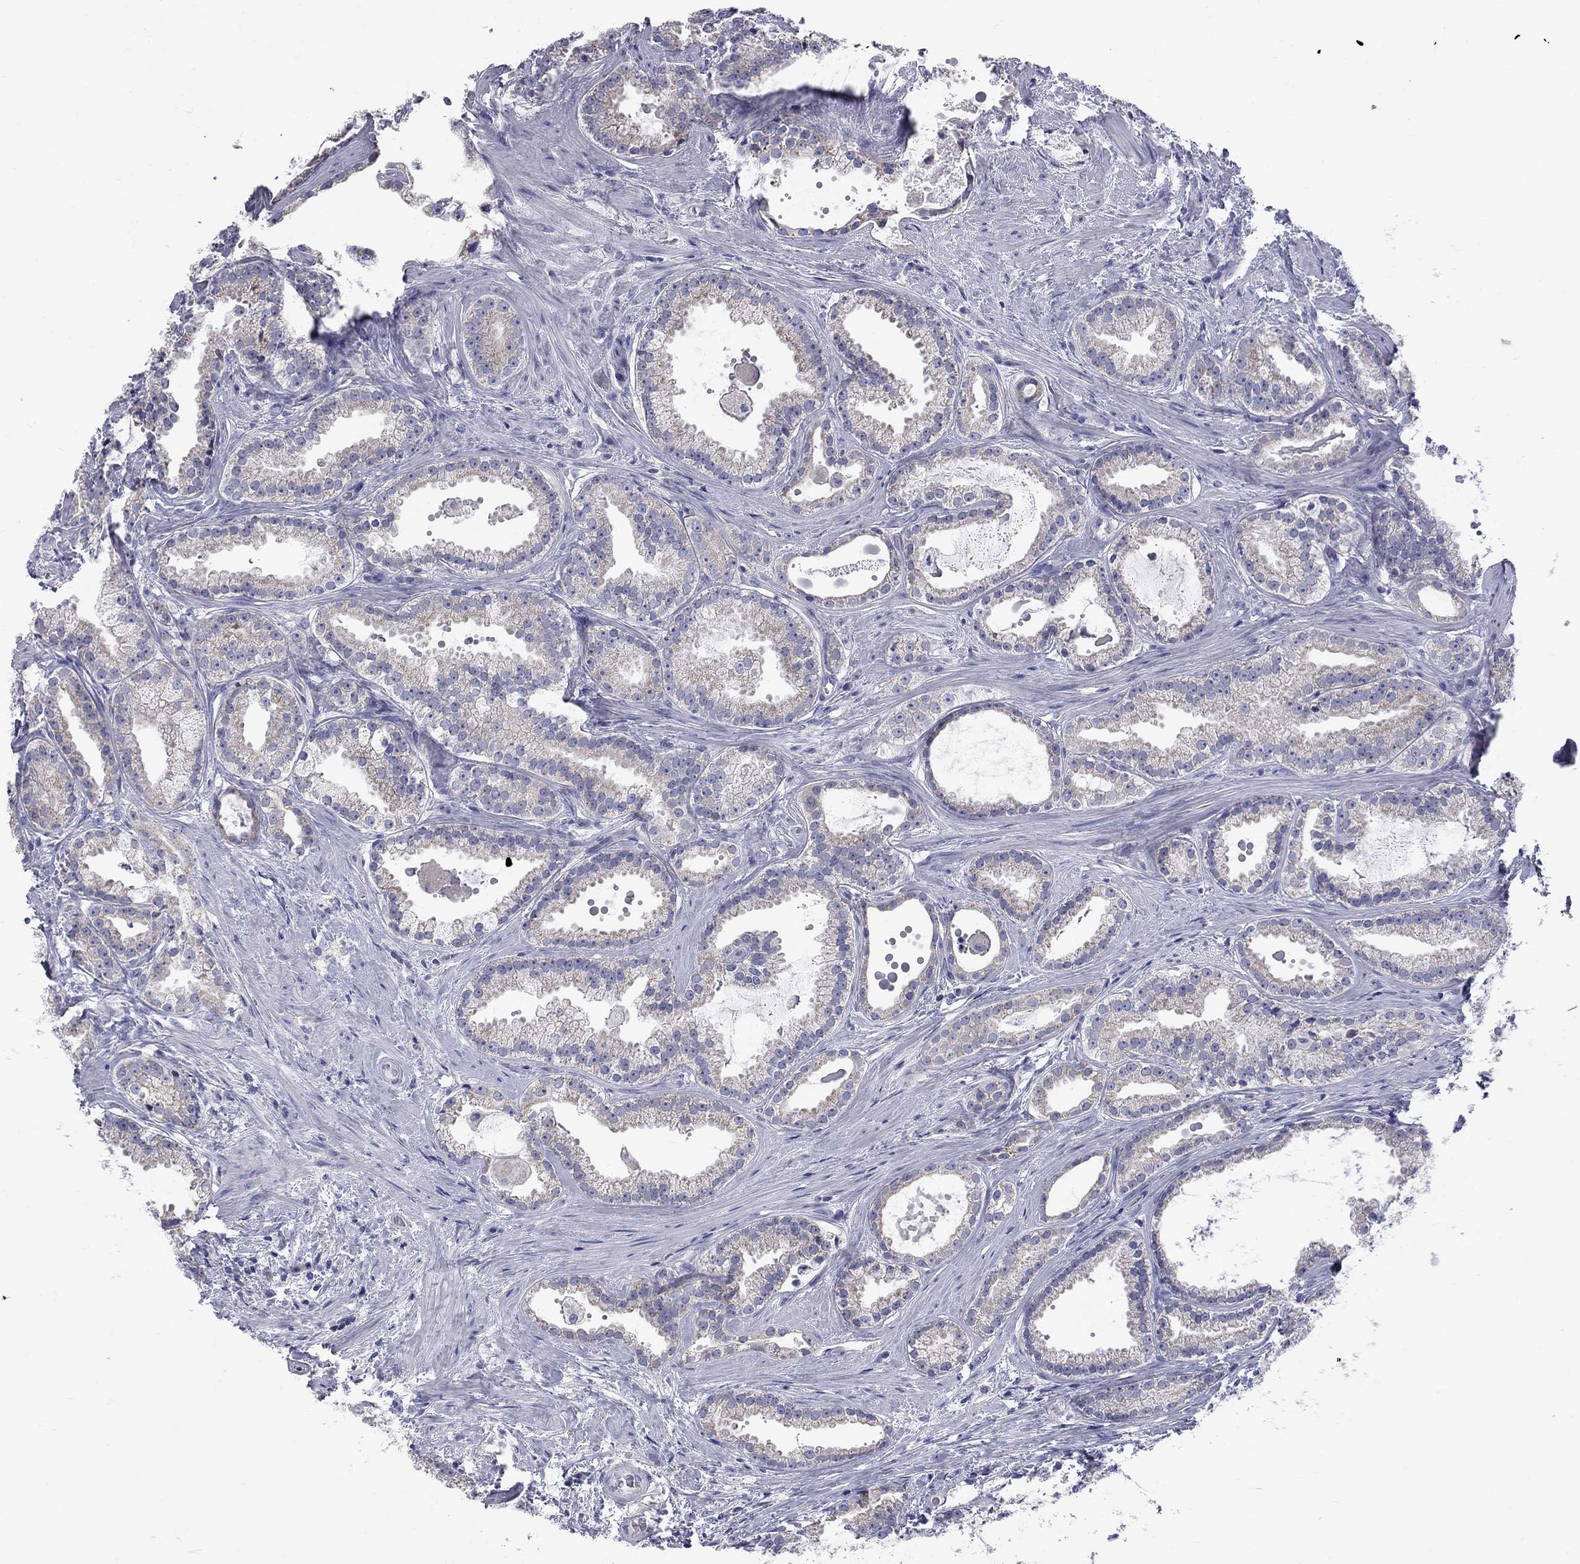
{"staining": {"intensity": "weak", "quantity": "25%-75%", "location": "cytoplasmic/membranous"}, "tissue": "prostate cancer", "cell_type": "Tumor cells", "image_type": "cancer", "snomed": [{"axis": "morphology", "description": "Adenocarcinoma, NOS"}, {"axis": "morphology", "description": "Adenocarcinoma, High grade"}, {"axis": "topography", "description": "Prostate"}], "caption": "Protein expression analysis of prostate cancer reveals weak cytoplasmic/membranous staining in approximately 25%-75% of tumor cells.", "gene": "ABCB4", "patient": {"sex": "male", "age": 64}}